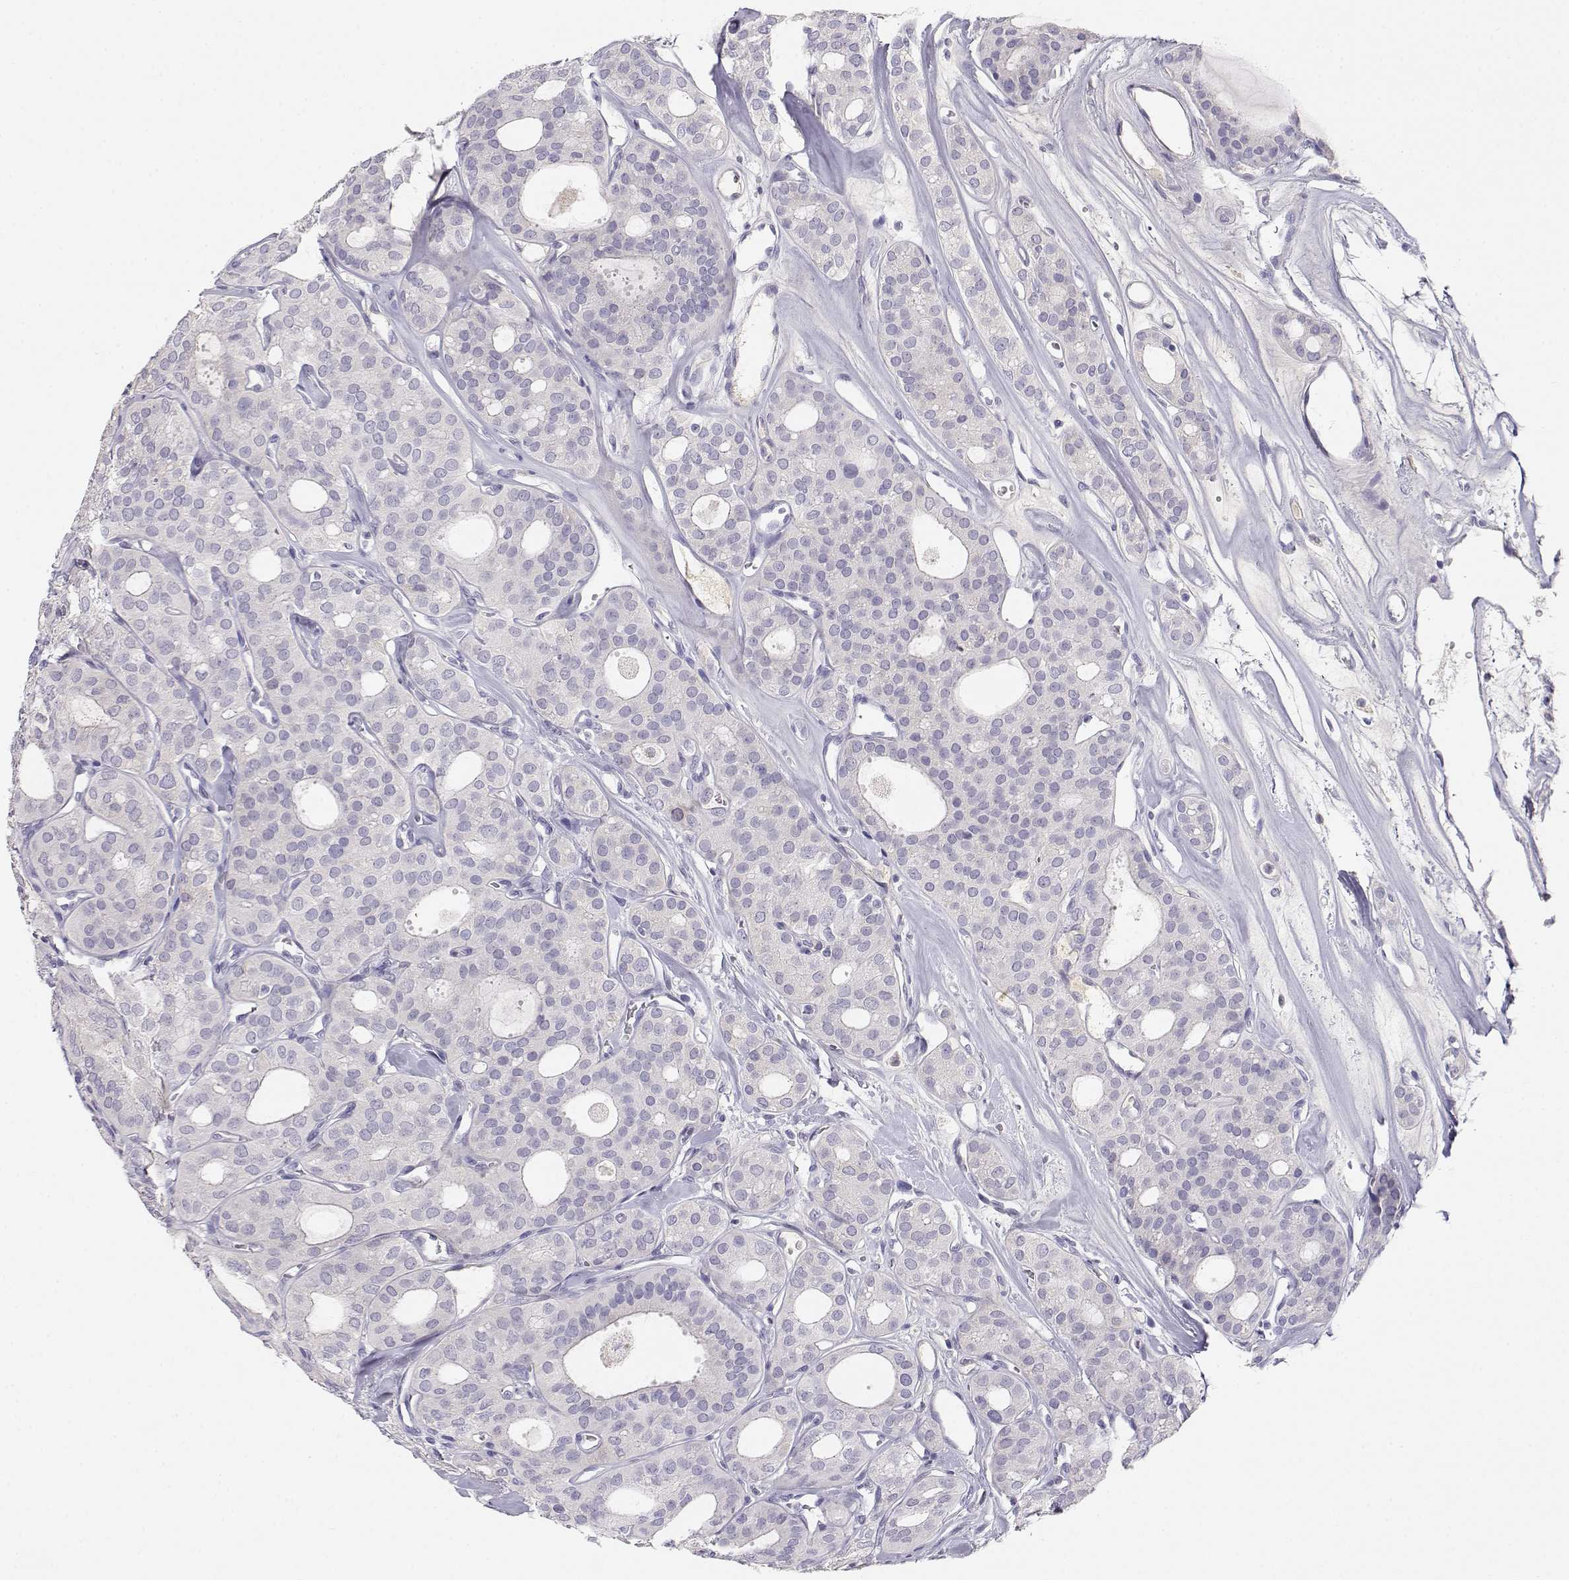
{"staining": {"intensity": "weak", "quantity": "<25%", "location": "cytoplasmic/membranous"}, "tissue": "thyroid cancer", "cell_type": "Tumor cells", "image_type": "cancer", "snomed": [{"axis": "morphology", "description": "Follicular adenoma carcinoma, NOS"}, {"axis": "topography", "description": "Thyroid gland"}], "caption": "DAB immunohistochemical staining of human thyroid cancer demonstrates no significant positivity in tumor cells. (Stains: DAB (3,3'-diaminobenzidine) immunohistochemistry with hematoxylin counter stain, Microscopy: brightfield microscopy at high magnification).", "gene": "GPR174", "patient": {"sex": "male", "age": 75}}